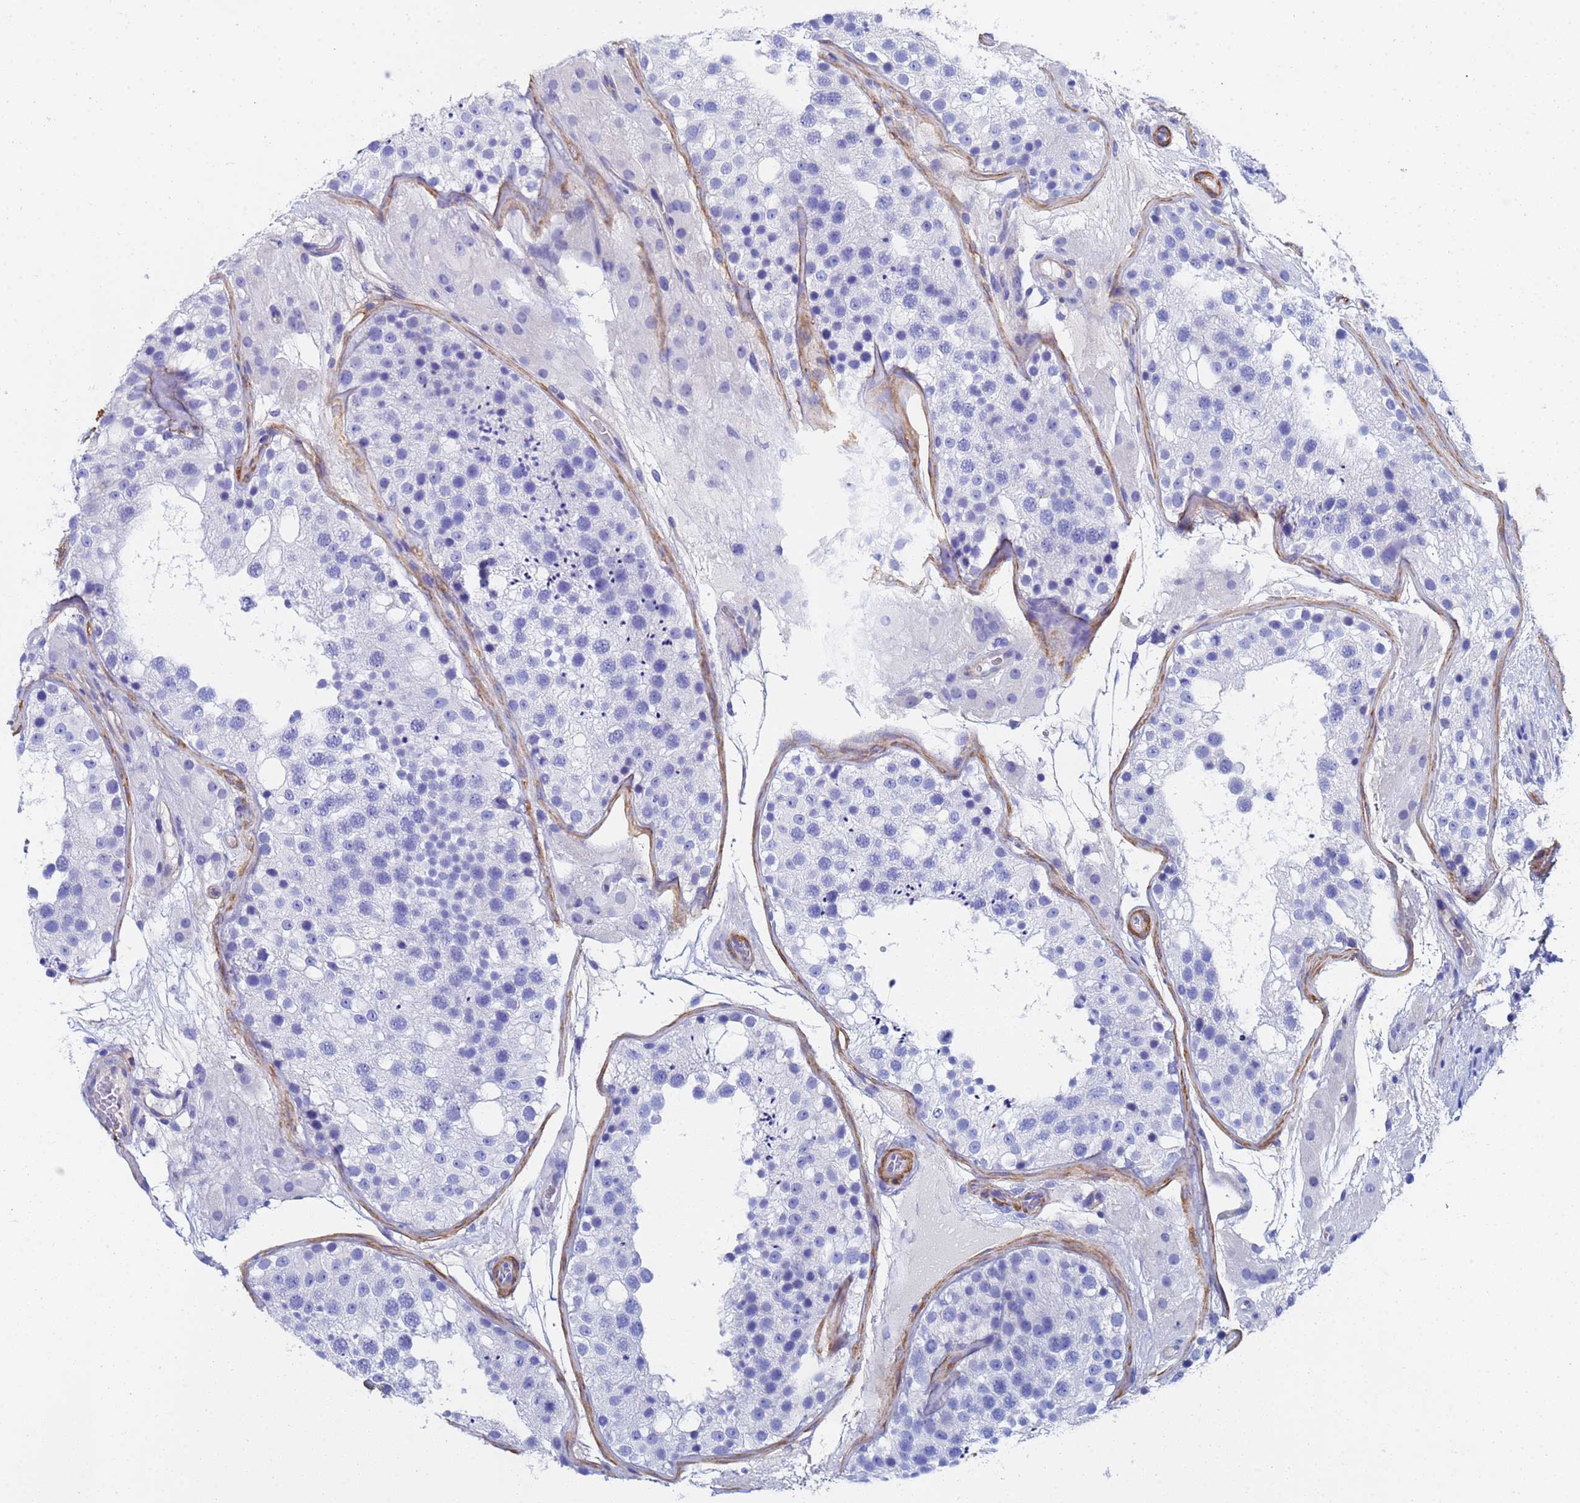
{"staining": {"intensity": "negative", "quantity": "none", "location": "none"}, "tissue": "testis", "cell_type": "Cells in seminiferous ducts", "image_type": "normal", "snomed": [{"axis": "morphology", "description": "Normal tissue, NOS"}, {"axis": "topography", "description": "Testis"}], "caption": "Image shows no significant protein staining in cells in seminiferous ducts of unremarkable testis.", "gene": "CST1", "patient": {"sex": "male", "age": 26}}